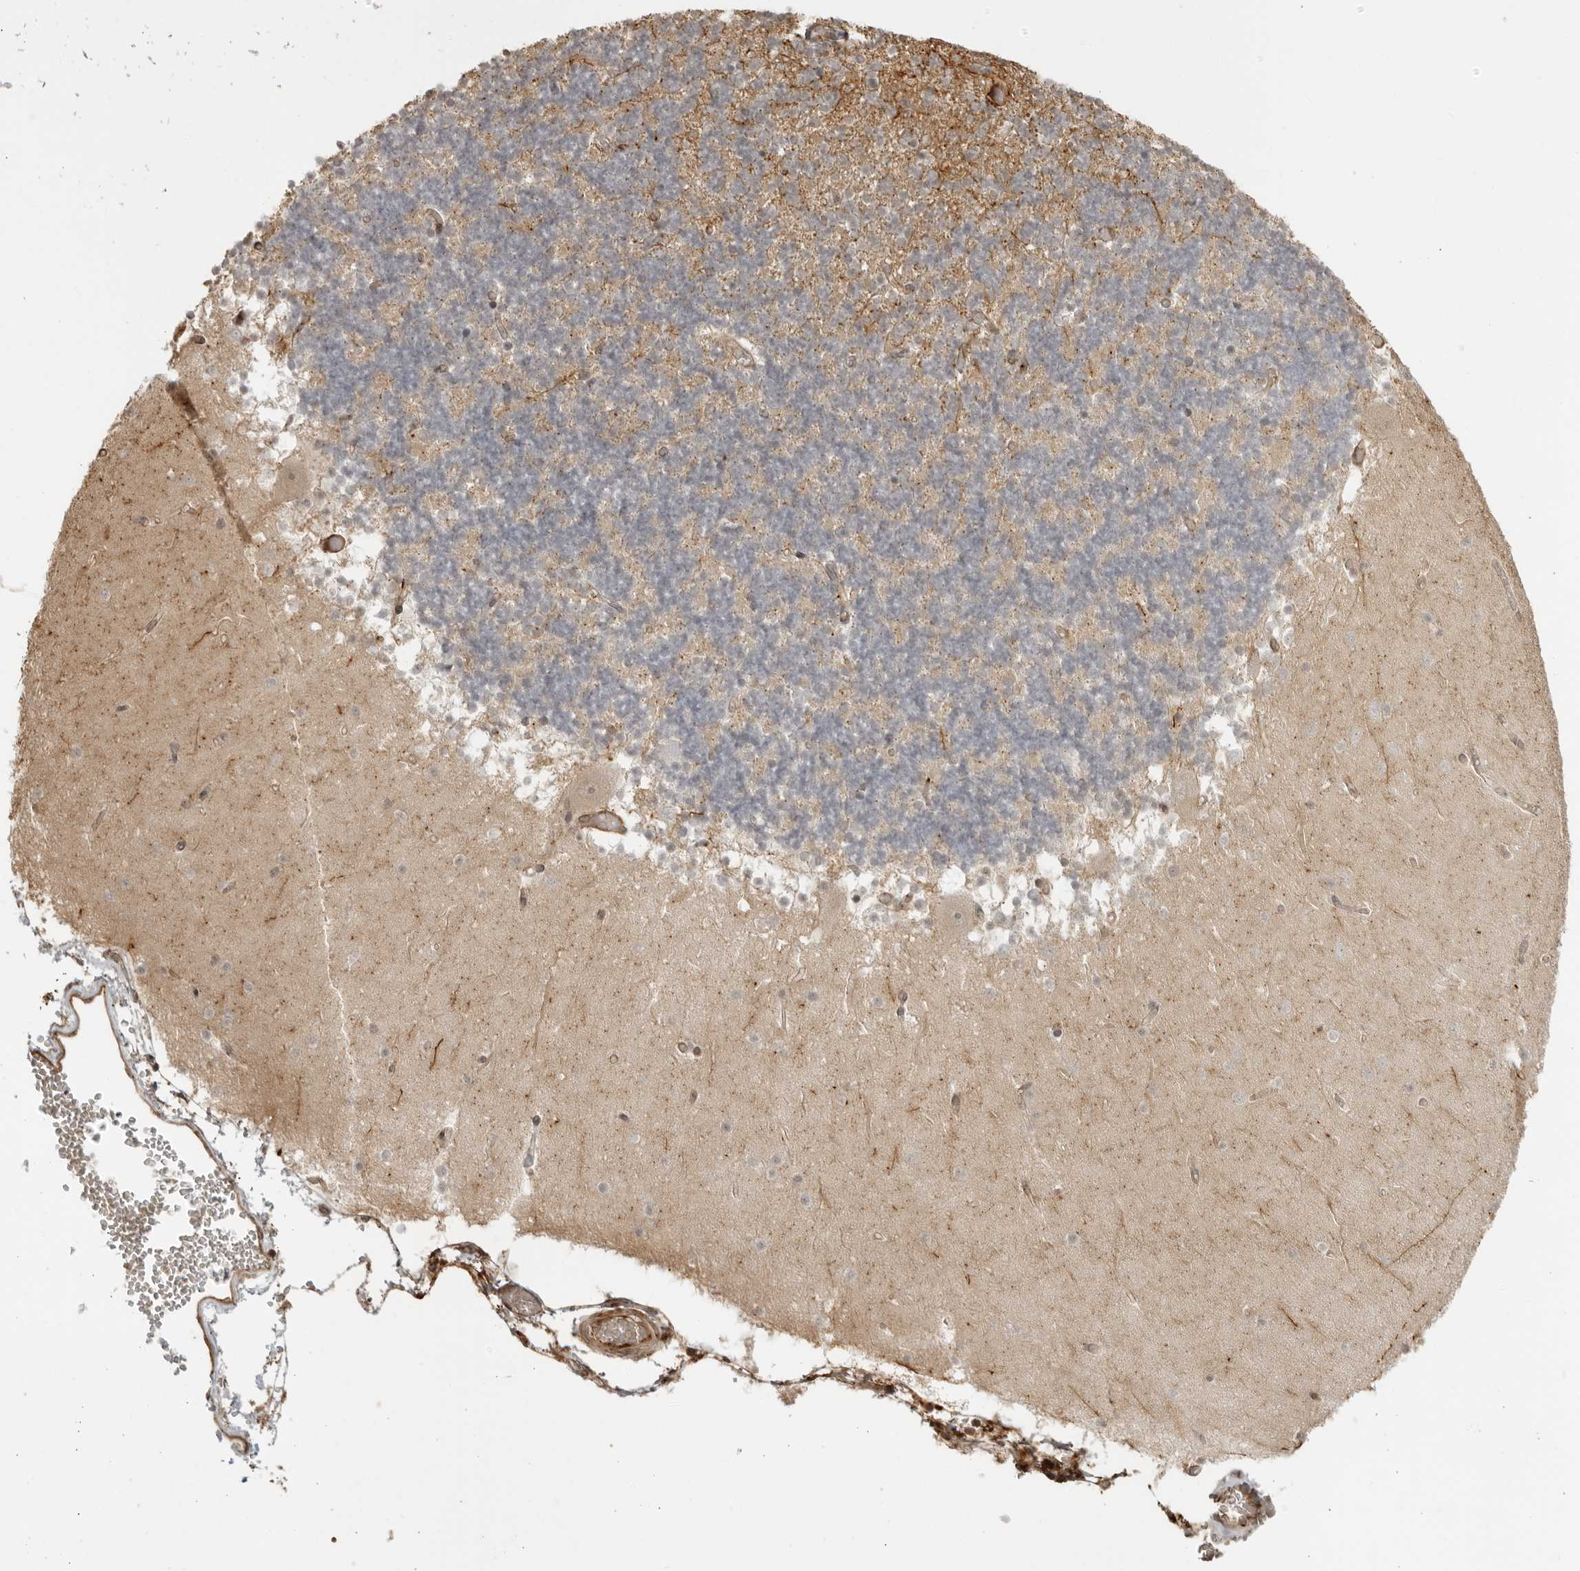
{"staining": {"intensity": "negative", "quantity": "none", "location": "none"}, "tissue": "cerebellum", "cell_type": "Cells in granular layer", "image_type": "normal", "snomed": [{"axis": "morphology", "description": "Normal tissue, NOS"}, {"axis": "topography", "description": "Cerebellum"}], "caption": "Immunohistochemistry (IHC) of benign cerebellum reveals no staining in cells in granular layer.", "gene": "TCF21", "patient": {"sex": "female", "age": 28}}